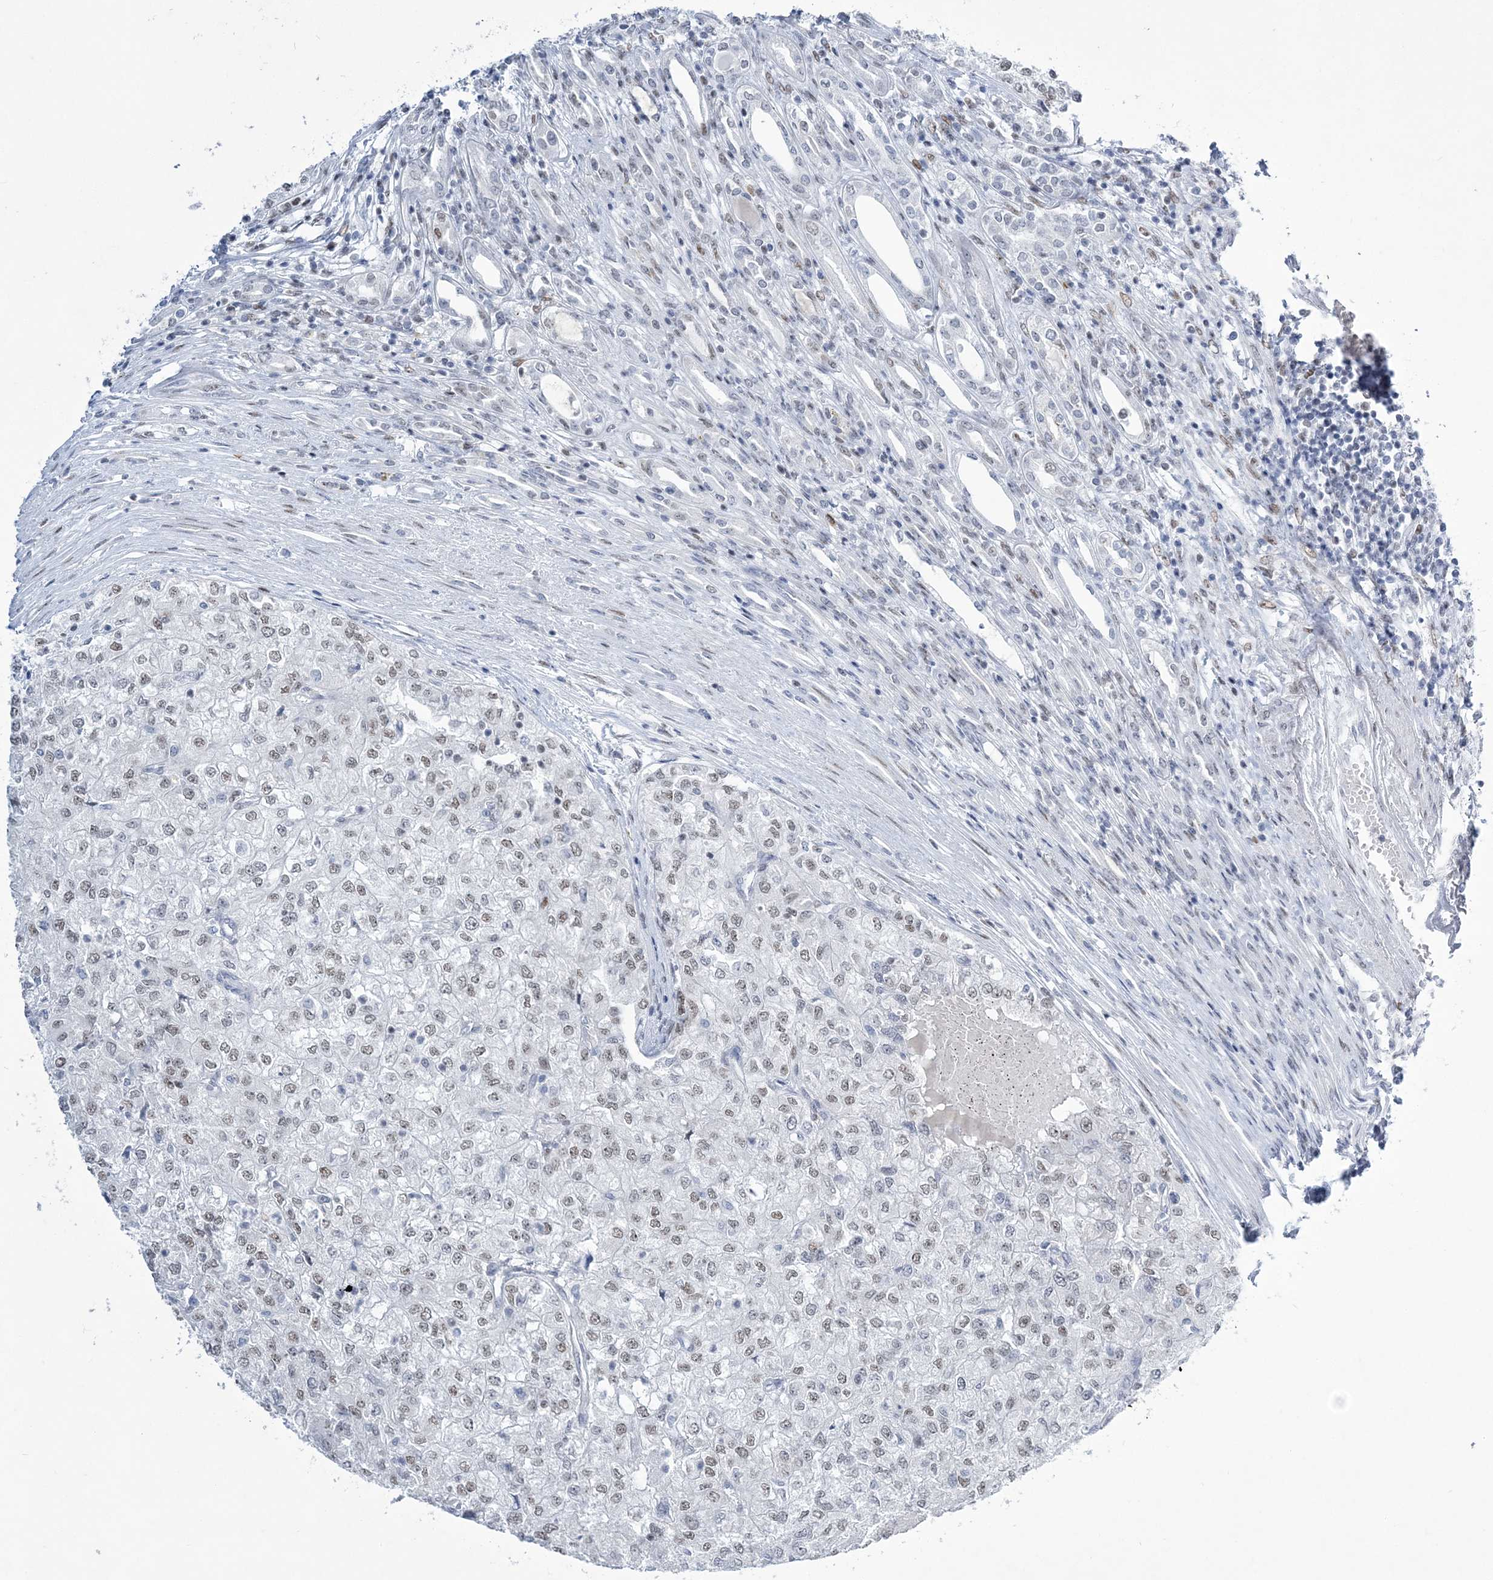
{"staining": {"intensity": "weak", "quantity": "<25%", "location": "nuclear"}, "tissue": "renal cancer", "cell_type": "Tumor cells", "image_type": "cancer", "snomed": [{"axis": "morphology", "description": "Adenocarcinoma, NOS"}, {"axis": "topography", "description": "Kidney"}], "caption": "DAB (3,3'-diaminobenzidine) immunohistochemical staining of human adenocarcinoma (renal) shows no significant positivity in tumor cells.", "gene": "ZBTB7A", "patient": {"sex": "female", "age": 54}}